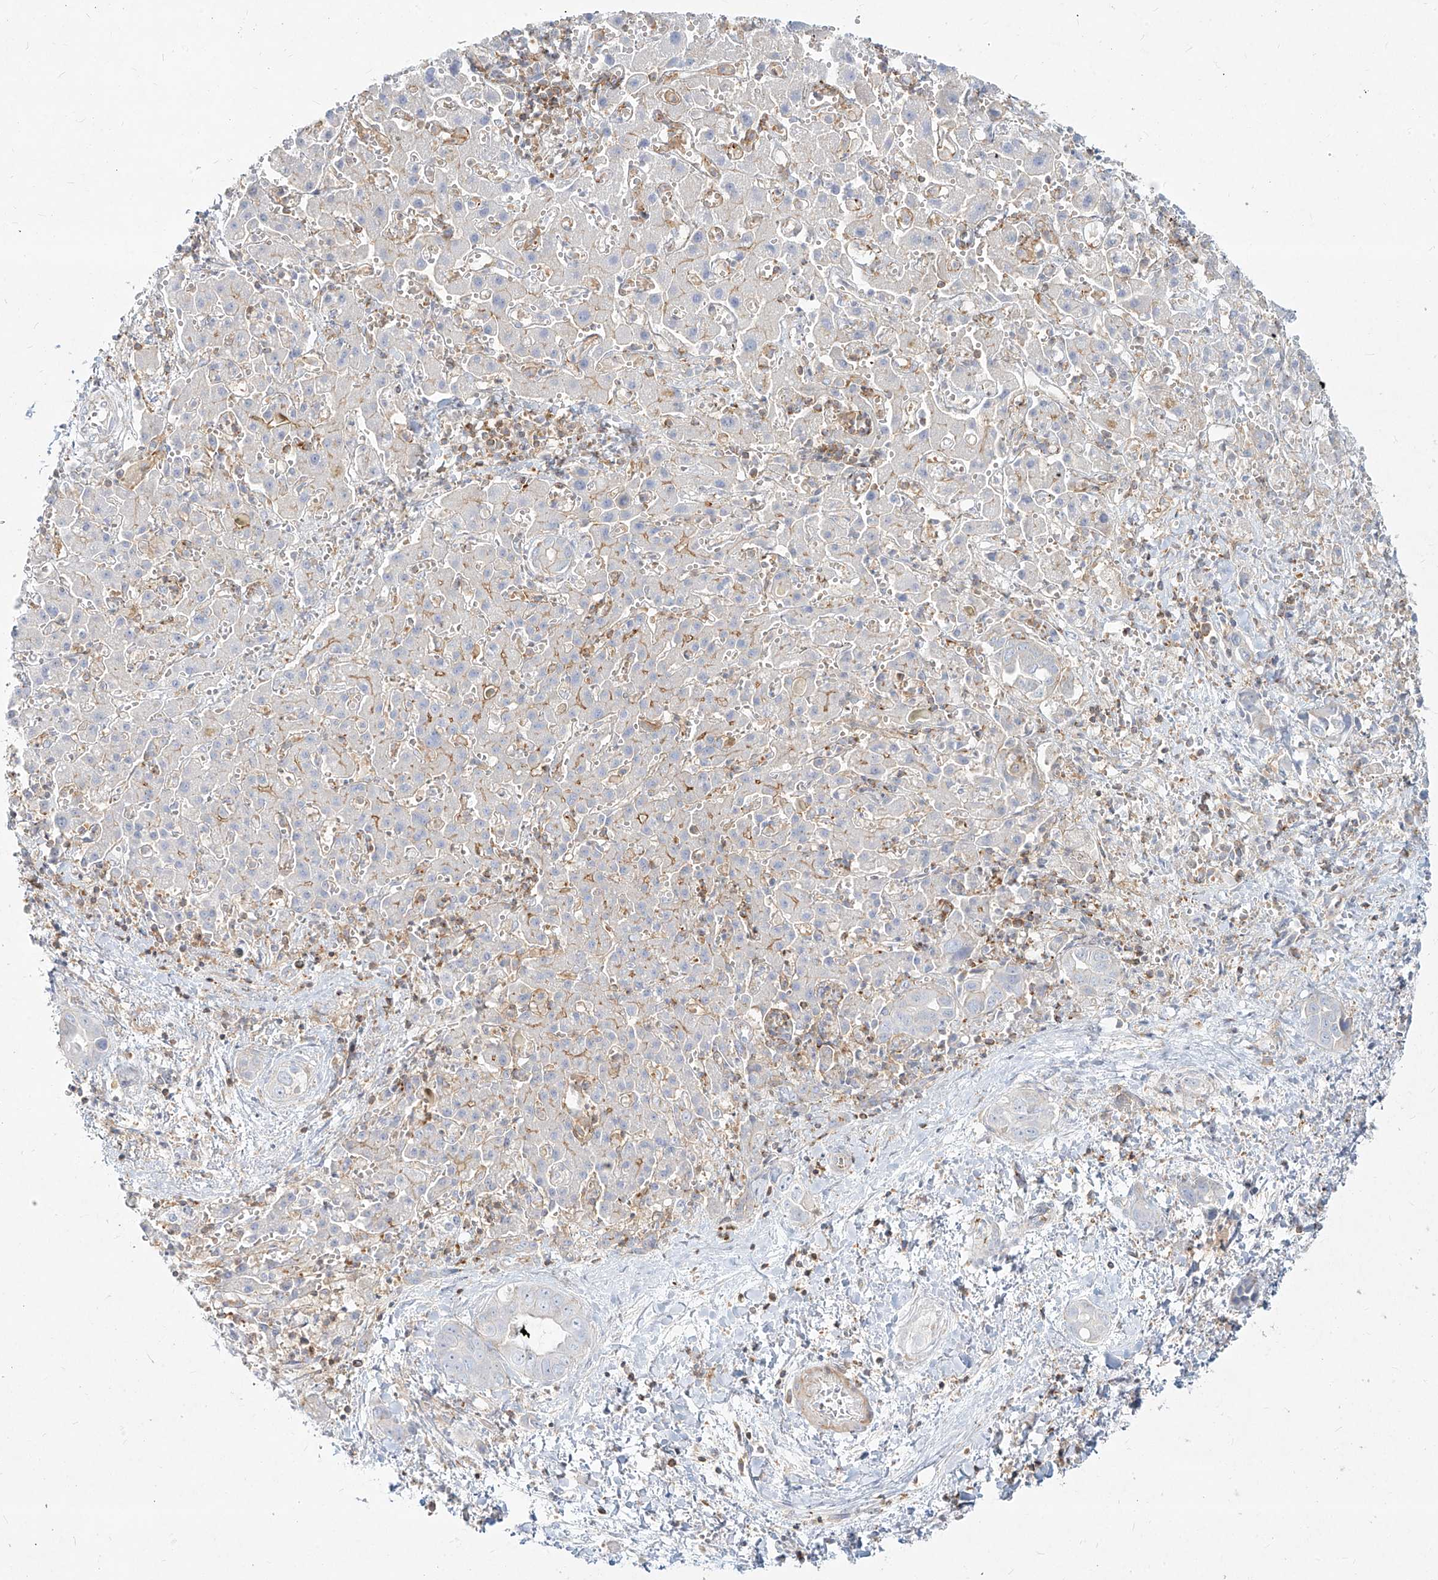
{"staining": {"intensity": "negative", "quantity": "none", "location": "none"}, "tissue": "liver cancer", "cell_type": "Tumor cells", "image_type": "cancer", "snomed": [{"axis": "morphology", "description": "Cholangiocarcinoma"}, {"axis": "topography", "description": "Liver"}], "caption": "This is a micrograph of immunohistochemistry staining of liver cancer, which shows no positivity in tumor cells.", "gene": "SLC2A12", "patient": {"sex": "female", "age": 52}}